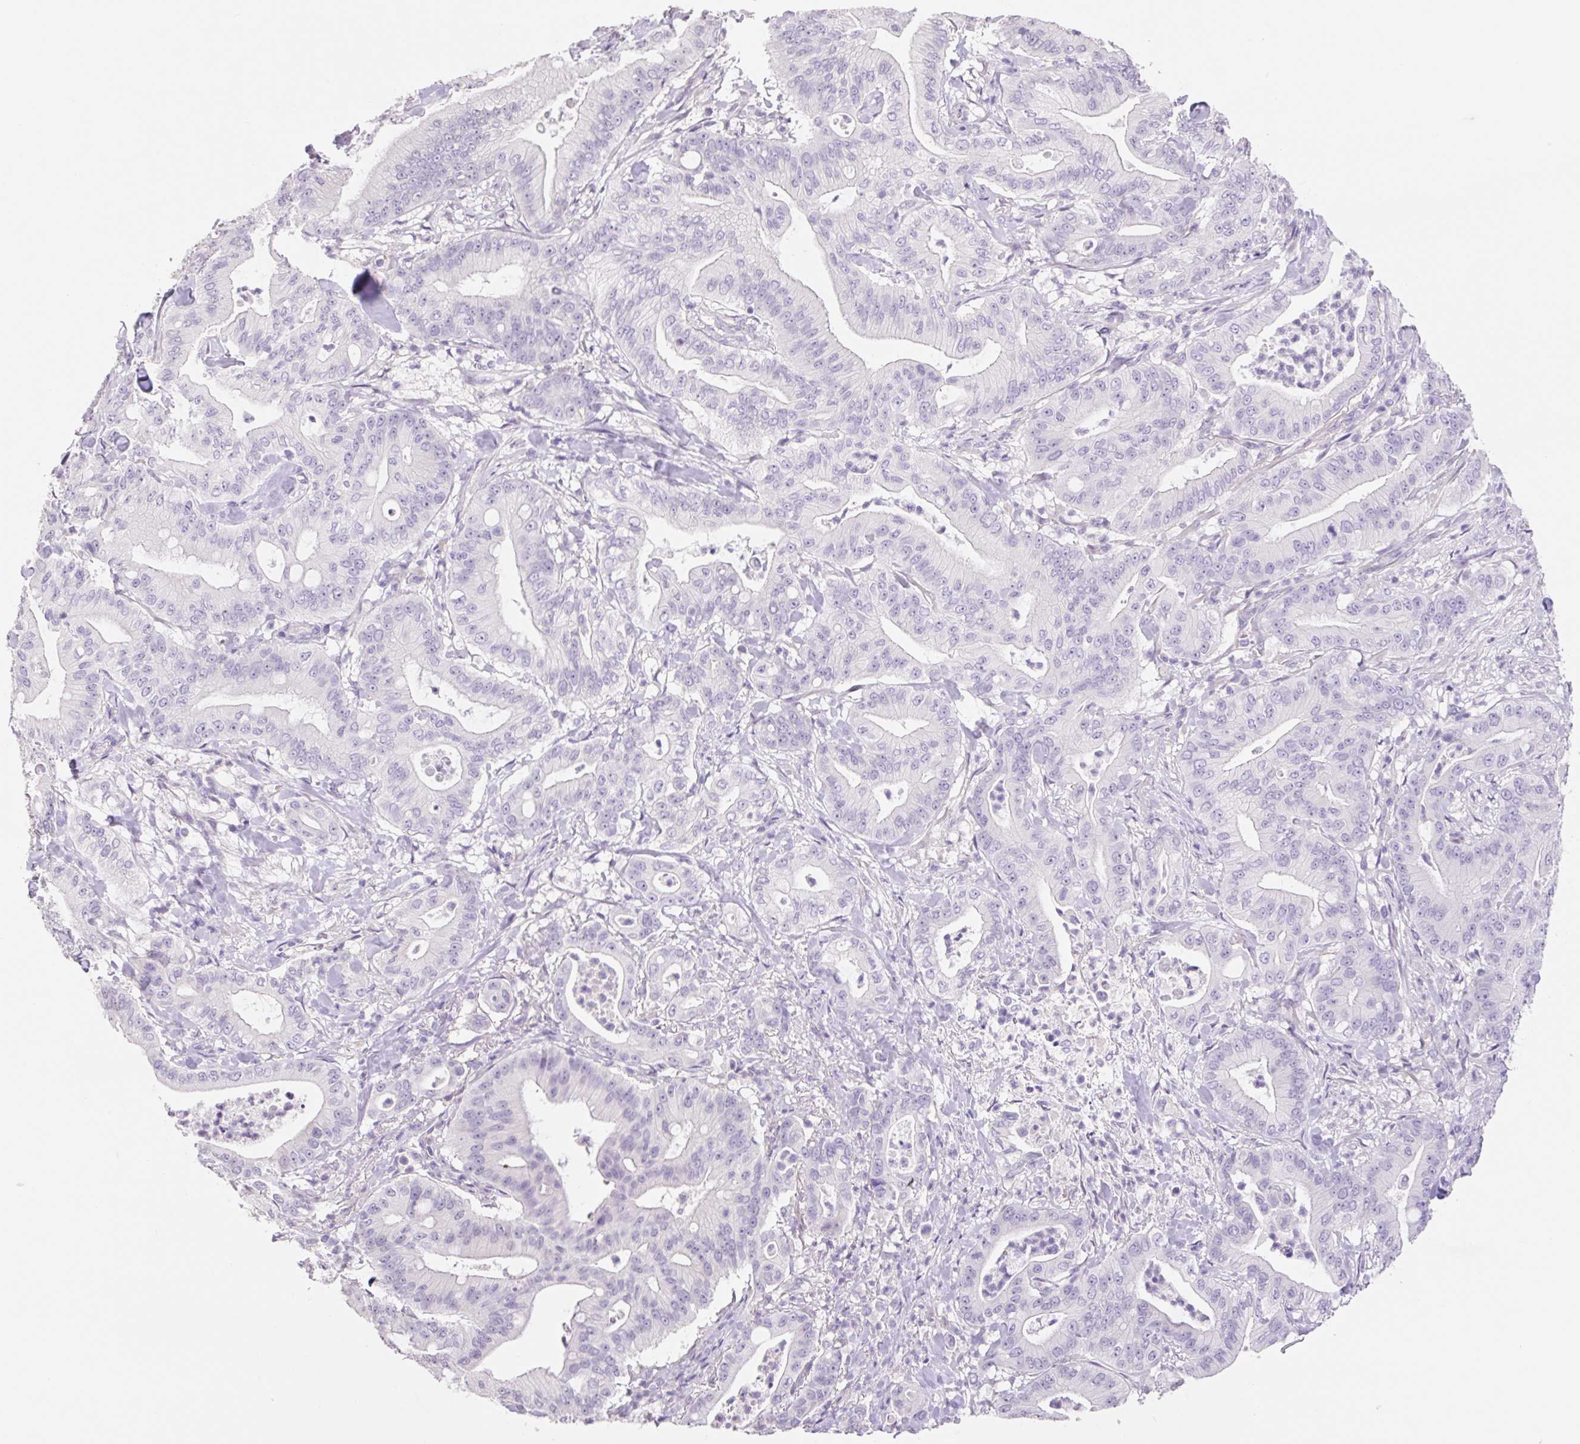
{"staining": {"intensity": "negative", "quantity": "none", "location": "none"}, "tissue": "pancreatic cancer", "cell_type": "Tumor cells", "image_type": "cancer", "snomed": [{"axis": "morphology", "description": "Adenocarcinoma, NOS"}, {"axis": "topography", "description": "Pancreas"}], "caption": "Tumor cells show no significant expression in pancreatic cancer.", "gene": "HCRTR2", "patient": {"sex": "male", "age": 71}}